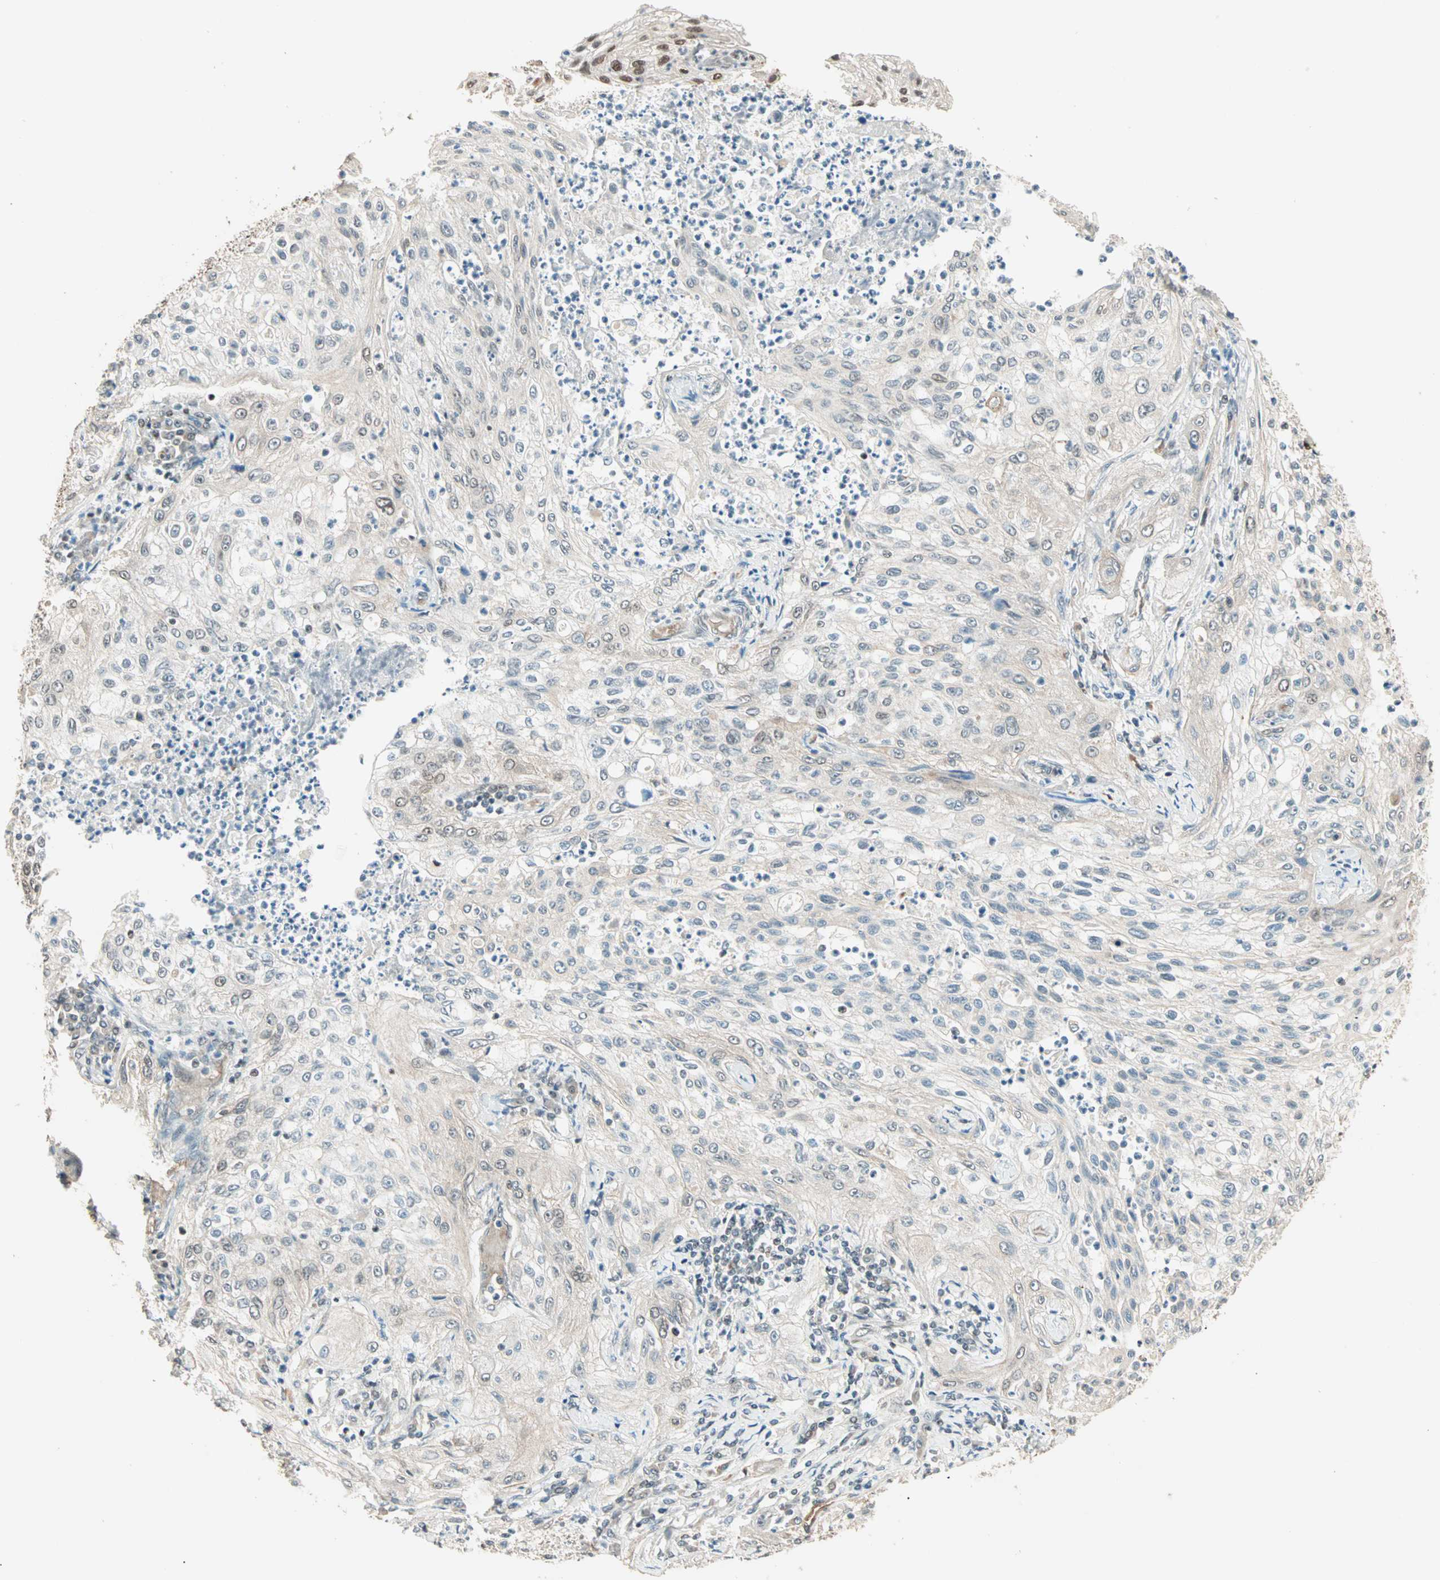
{"staining": {"intensity": "moderate", "quantity": "25%-75%", "location": "nuclear"}, "tissue": "lung cancer", "cell_type": "Tumor cells", "image_type": "cancer", "snomed": [{"axis": "morphology", "description": "Inflammation, NOS"}, {"axis": "morphology", "description": "Squamous cell carcinoma, NOS"}, {"axis": "topography", "description": "Lymph node"}, {"axis": "topography", "description": "Soft tissue"}, {"axis": "topography", "description": "Lung"}], "caption": "A brown stain highlights moderate nuclear expression of a protein in human lung cancer tumor cells.", "gene": "MDC1", "patient": {"sex": "male", "age": 66}}